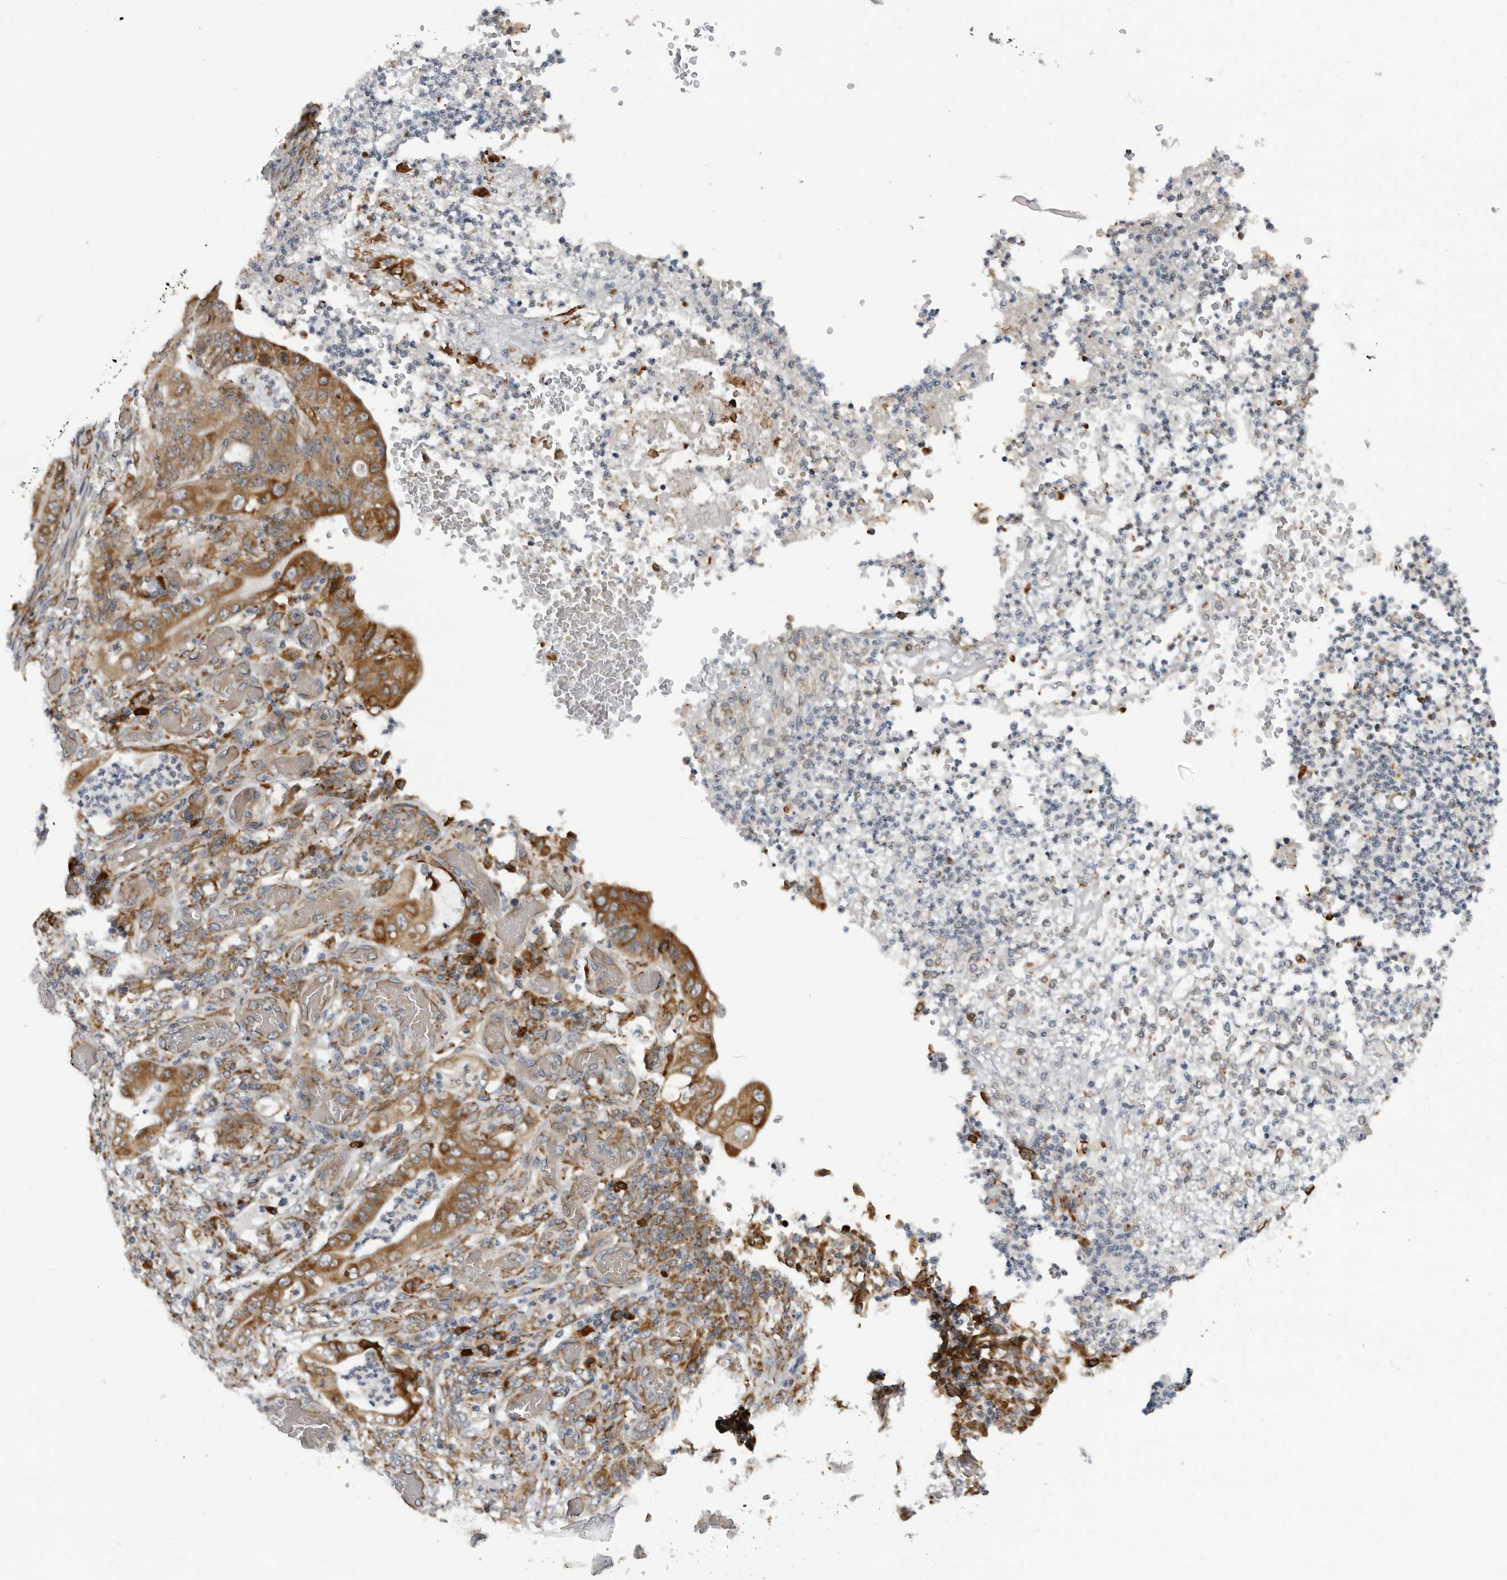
{"staining": {"intensity": "moderate", "quantity": ">75%", "location": "cytoplasmic/membranous"}, "tissue": "stomach cancer", "cell_type": "Tumor cells", "image_type": "cancer", "snomed": [{"axis": "morphology", "description": "Adenocarcinoma, NOS"}, {"axis": "topography", "description": "Stomach"}], "caption": "An image of adenocarcinoma (stomach) stained for a protein shows moderate cytoplasmic/membranous brown staining in tumor cells.", "gene": "ALPK2", "patient": {"sex": "female", "age": 73}}